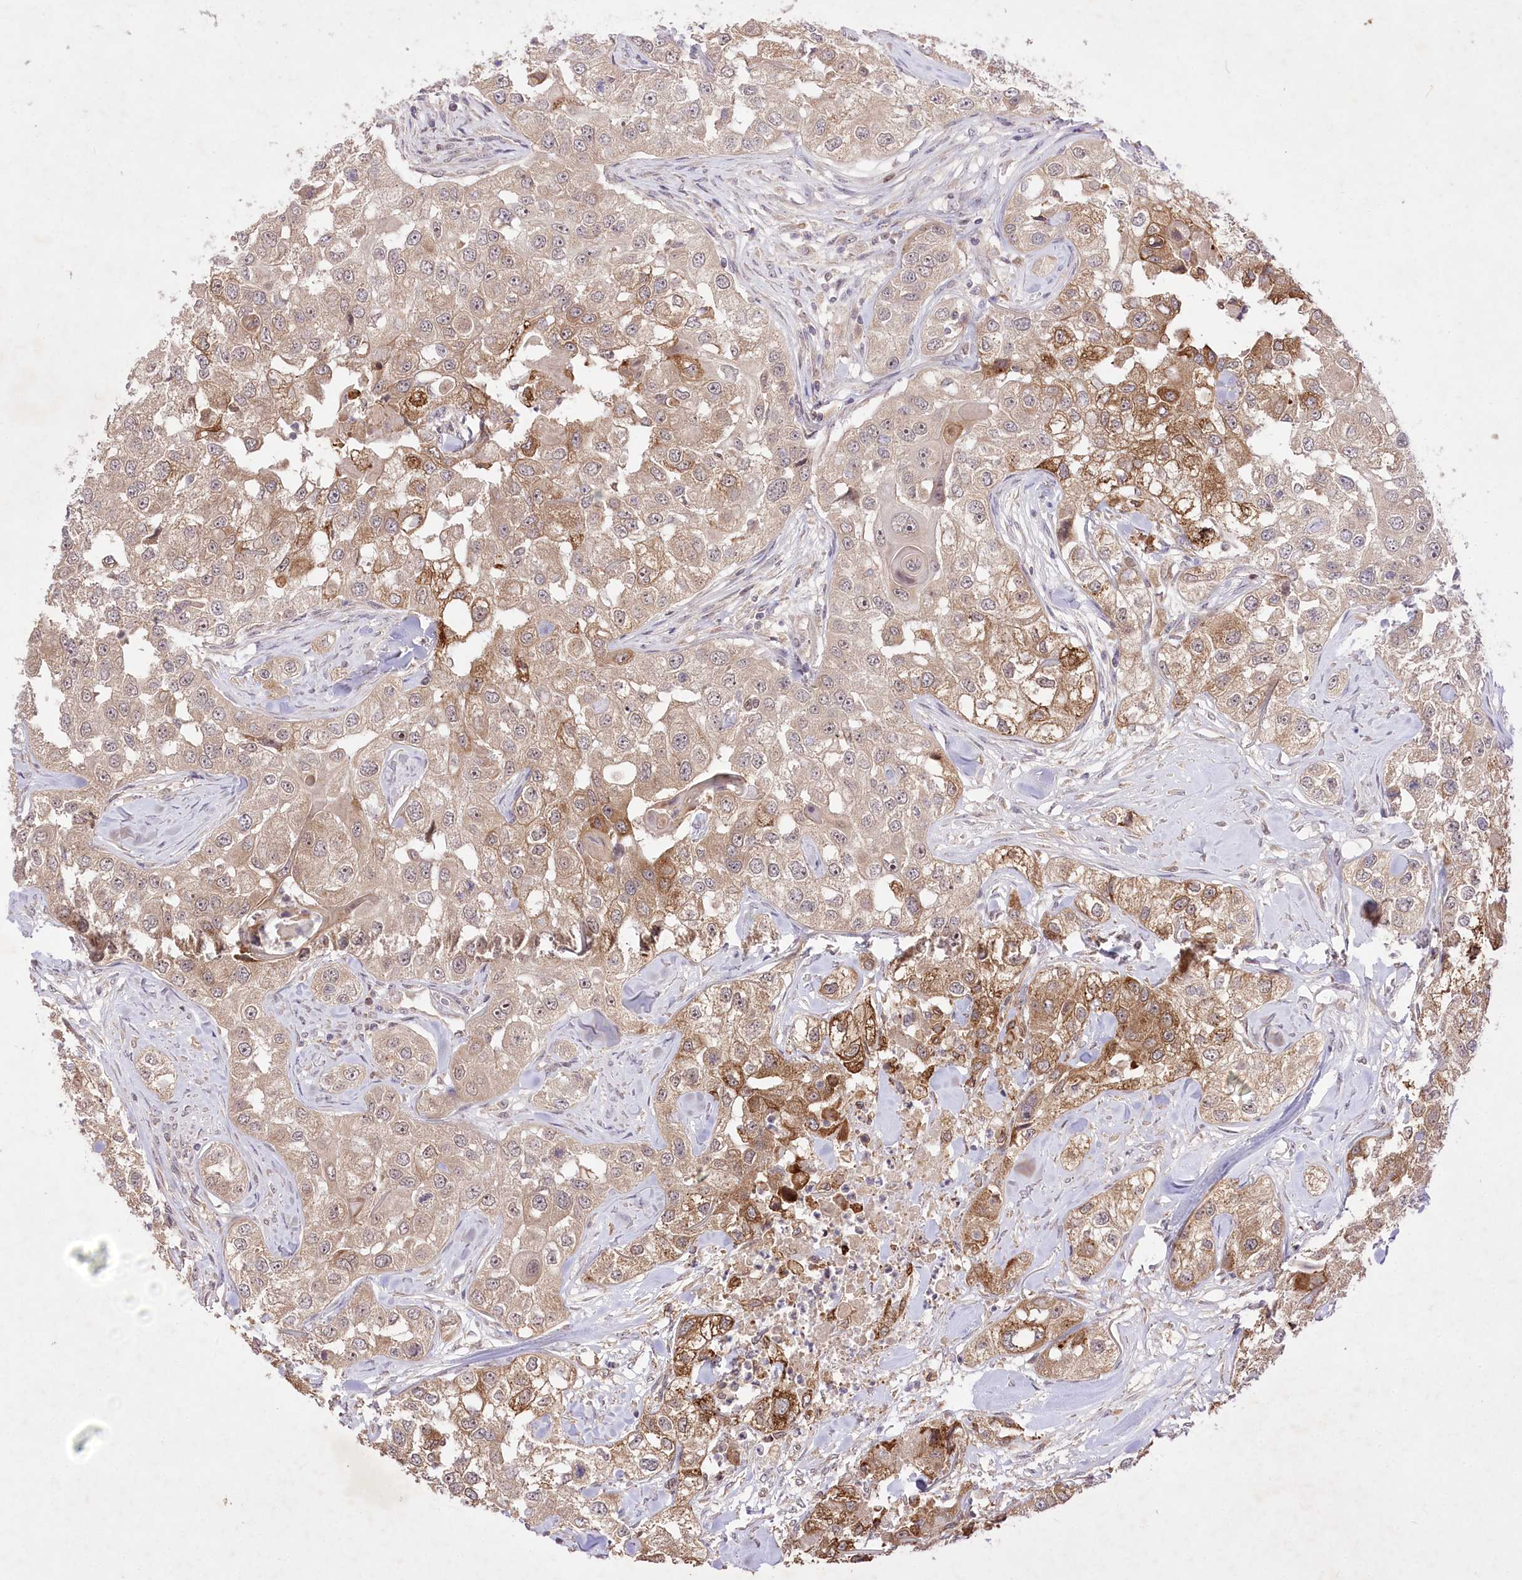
{"staining": {"intensity": "moderate", "quantity": "<25%", "location": "cytoplasmic/membranous"}, "tissue": "head and neck cancer", "cell_type": "Tumor cells", "image_type": "cancer", "snomed": [{"axis": "morphology", "description": "Normal tissue, NOS"}, {"axis": "morphology", "description": "Squamous cell carcinoma, NOS"}, {"axis": "topography", "description": "Skeletal muscle"}, {"axis": "topography", "description": "Head-Neck"}], "caption": "Squamous cell carcinoma (head and neck) was stained to show a protein in brown. There is low levels of moderate cytoplasmic/membranous staining in approximately <25% of tumor cells.", "gene": "HELT", "patient": {"sex": "male", "age": 51}}